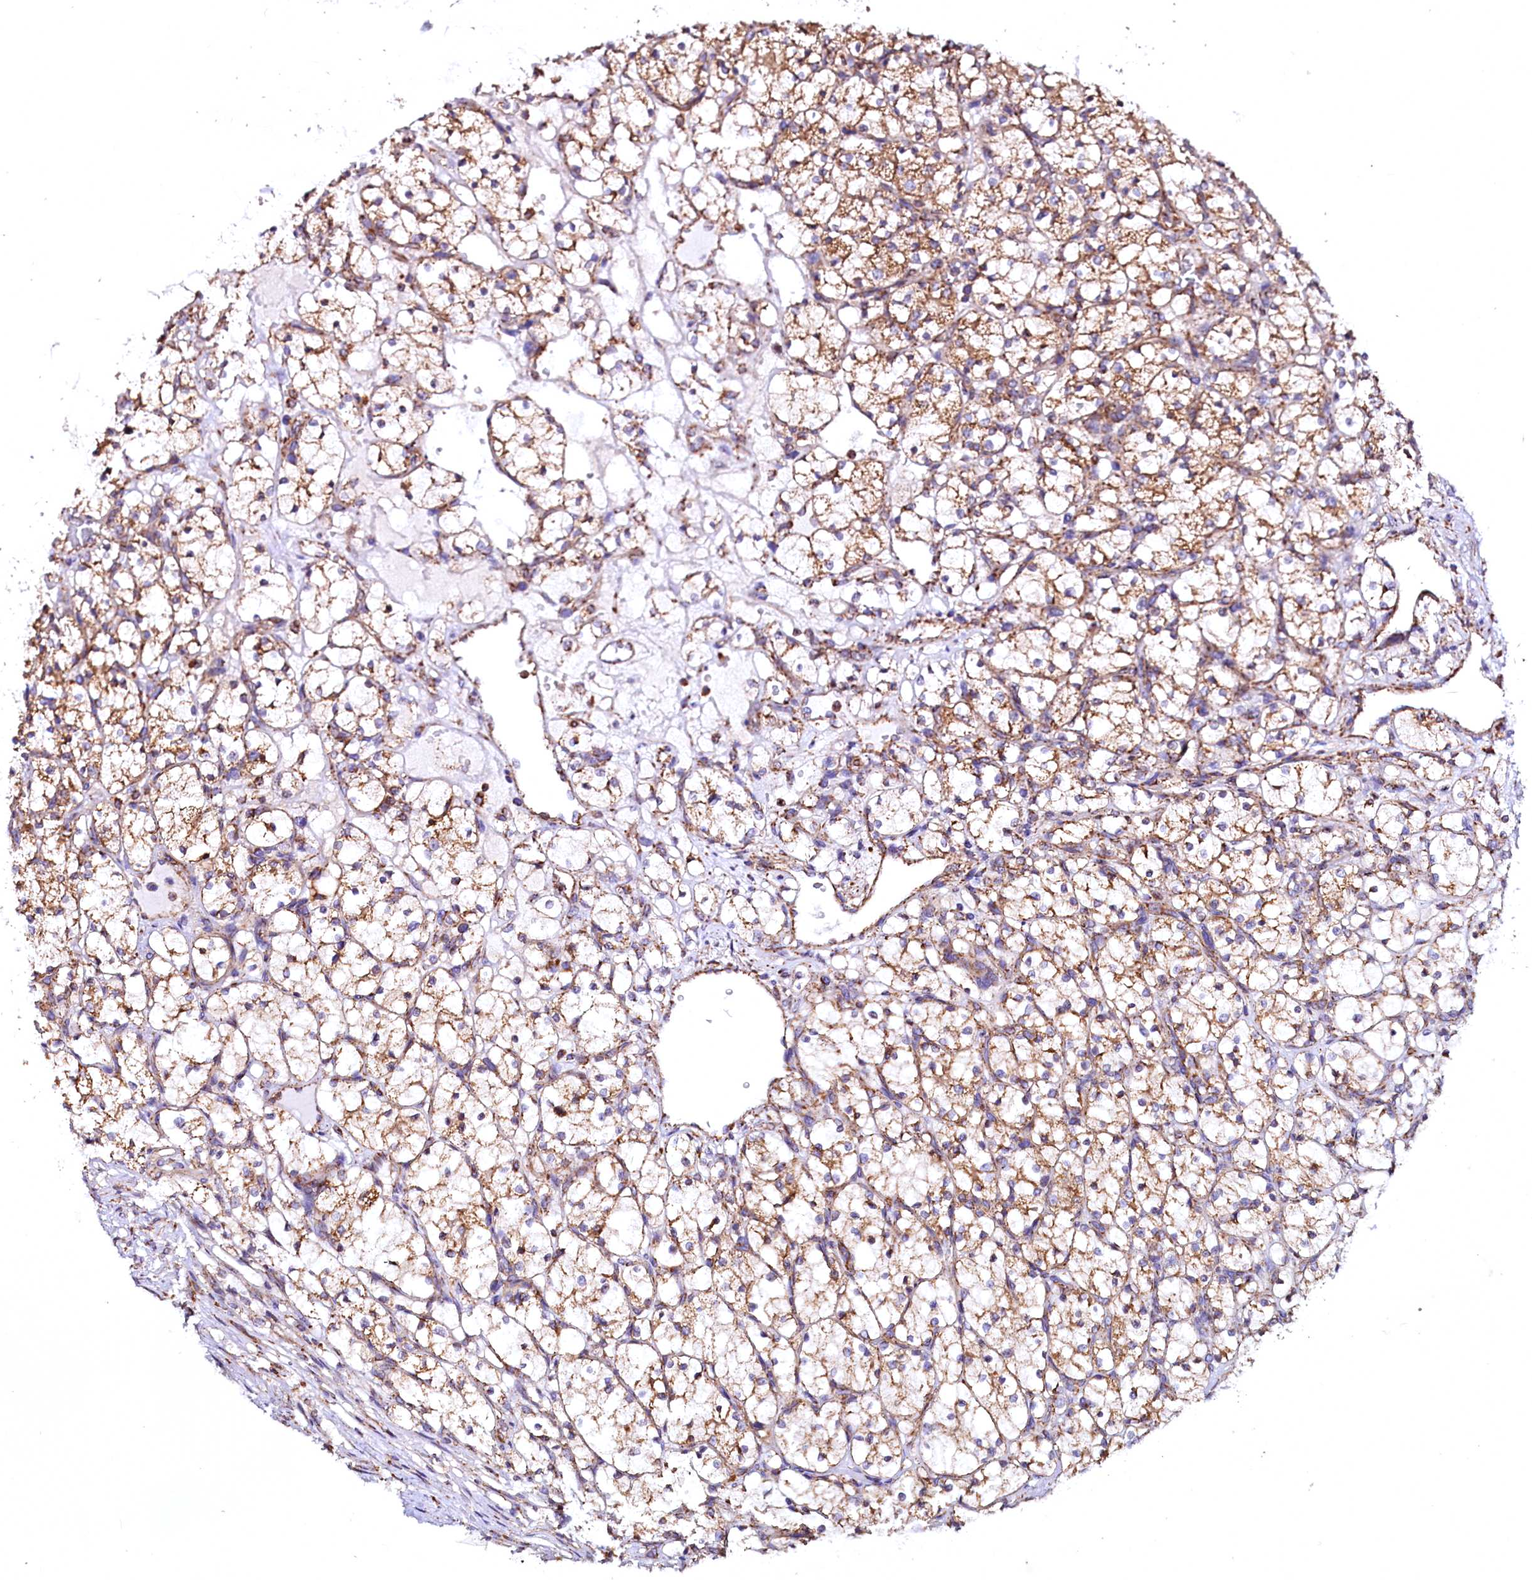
{"staining": {"intensity": "moderate", "quantity": ">75%", "location": "cytoplasmic/membranous"}, "tissue": "renal cancer", "cell_type": "Tumor cells", "image_type": "cancer", "snomed": [{"axis": "morphology", "description": "Adenocarcinoma, NOS"}, {"axis": "topography", "description": "Kidney"}], "caption": "Immunohistochemistry photomicrograph of renal cancer stained for a protein (brown), which shows medium levels of moderate cytoplasmic/membranous positivity in about >75% of tumor cells.", "gene": "NUDT15", "patient": {"sex": "female", "age": 69}}